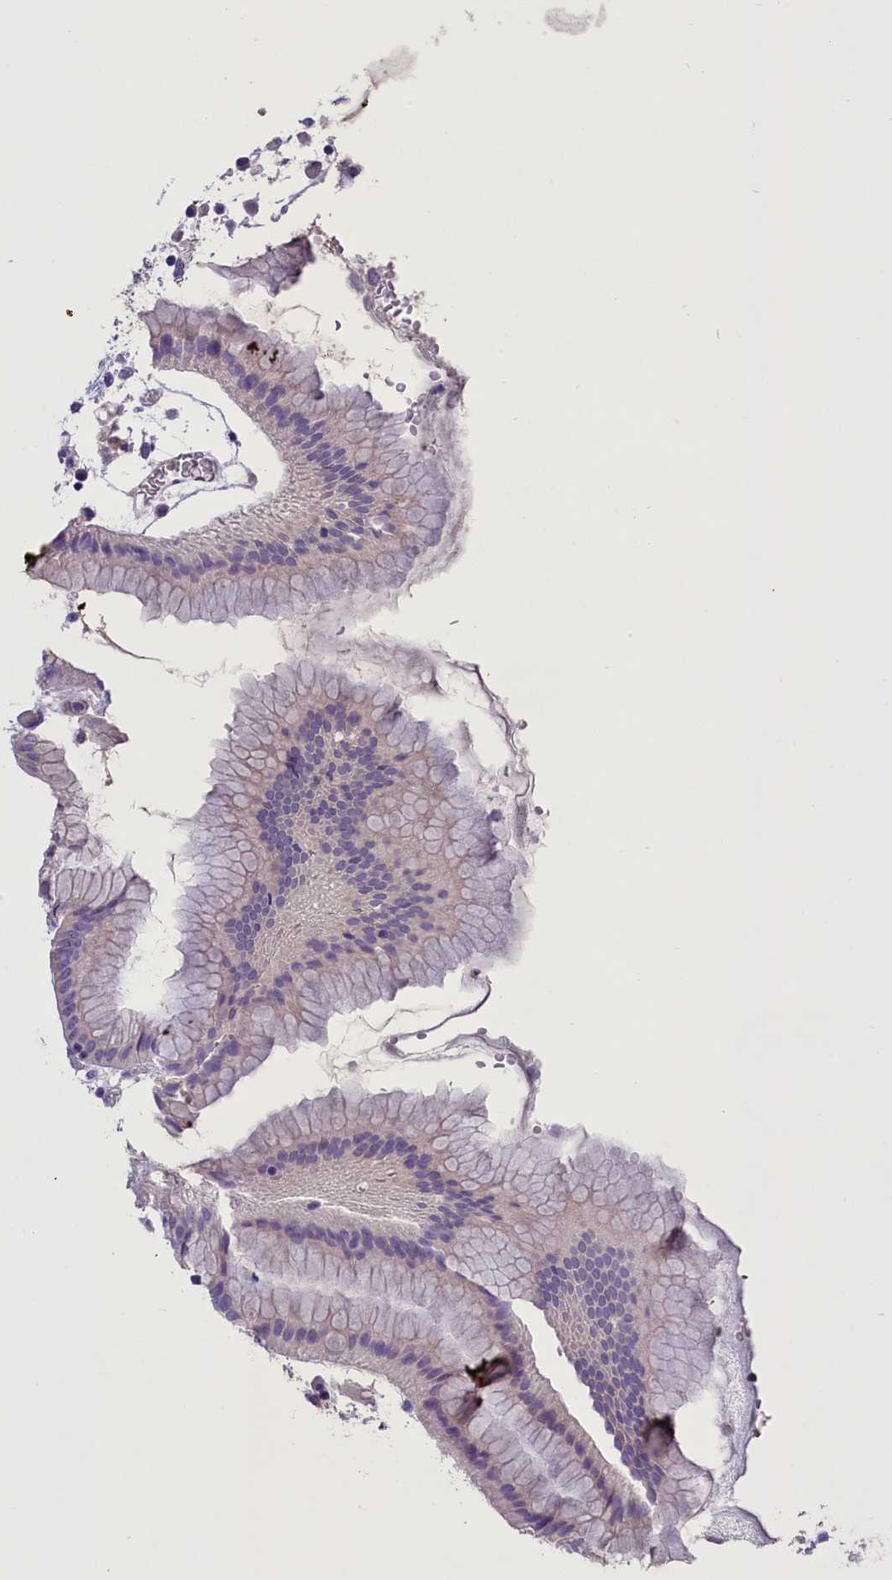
{"staining": {"intensity": "weak", "quantity": "25%-75%", "location": "cytoplasmic/membranous"}, "tissue": "stomach", "cell_type": "Glandular cells", "image_type": "normal", "snomed": [{"axis": "morphology", "description": "Normal tissue, NOS"}, {"axis": "topography", "description": "Stomach"}, {"axis": "topography", "description": "Stomach, lower"}], "caption": "A histopathology image of human stomach stained for a protein shows weak cytoplasmic/membranous brown staining in glandular cells. (DAB (3,3'-diaminobenzidine) = brown stain, brightfield microscopy at high magnification).", "gene": "ENPP6", "patient": {"sex": "female", "age": 75}}